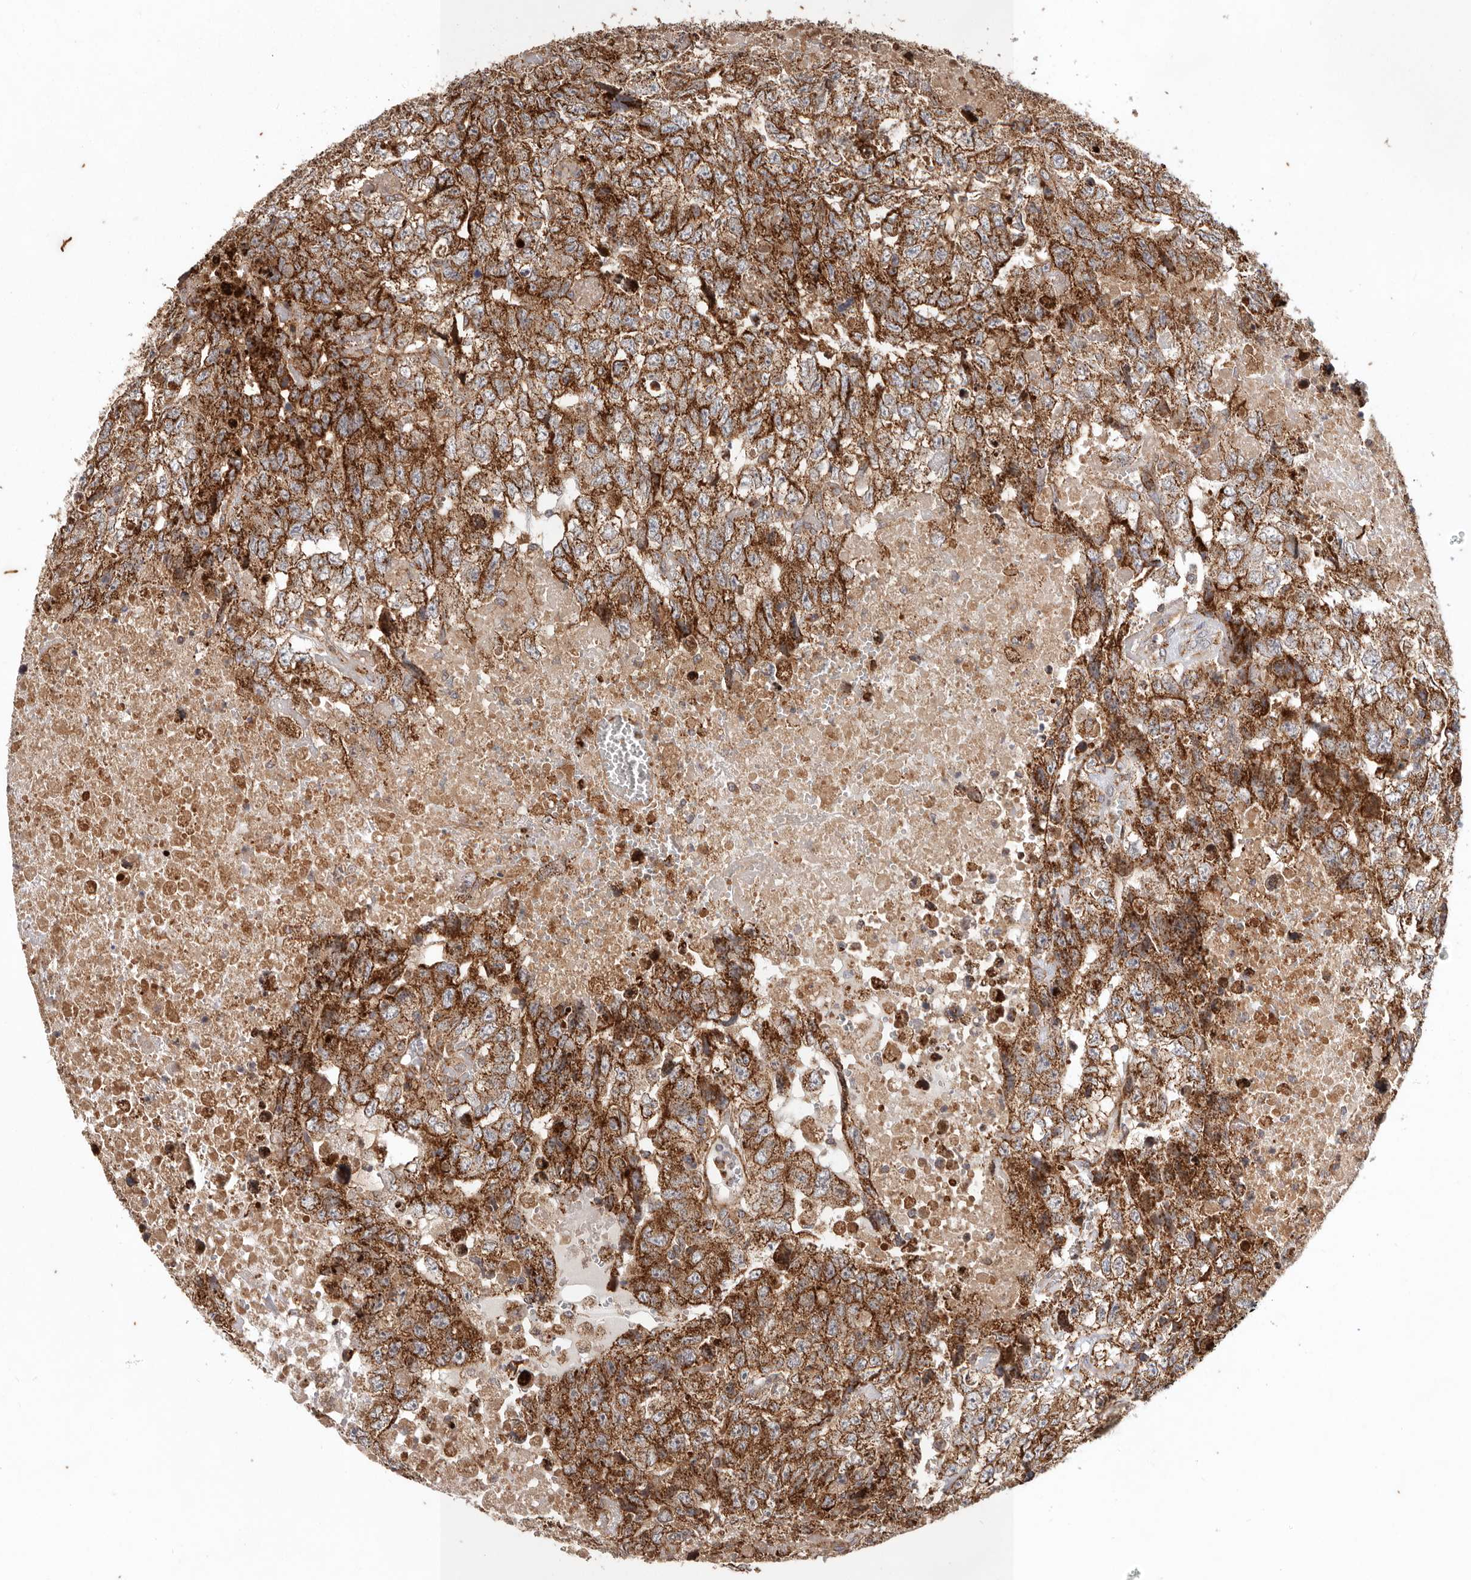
{"staining": {"intensity": "strong", "quantity": ">75%", "location": "cytoplasmic/membranous"}, "tissue": "testis cancer", "cell_type": "Tumor cells", "image_type": "cancer", "snomed": [{"axis": "morphology", "description": "Carcinoma, Embryonal, NOS"}, {"axis": "topography", "description": "Testis"}], "caption": "Strong cytoplasmic/membranous expression for a protein is seen in about >75% of tumor cells of testis cancer using immunohistochemistry (IHC).", "gene": "MRPS10", "patient": {"sex": "male", "age": 37}}